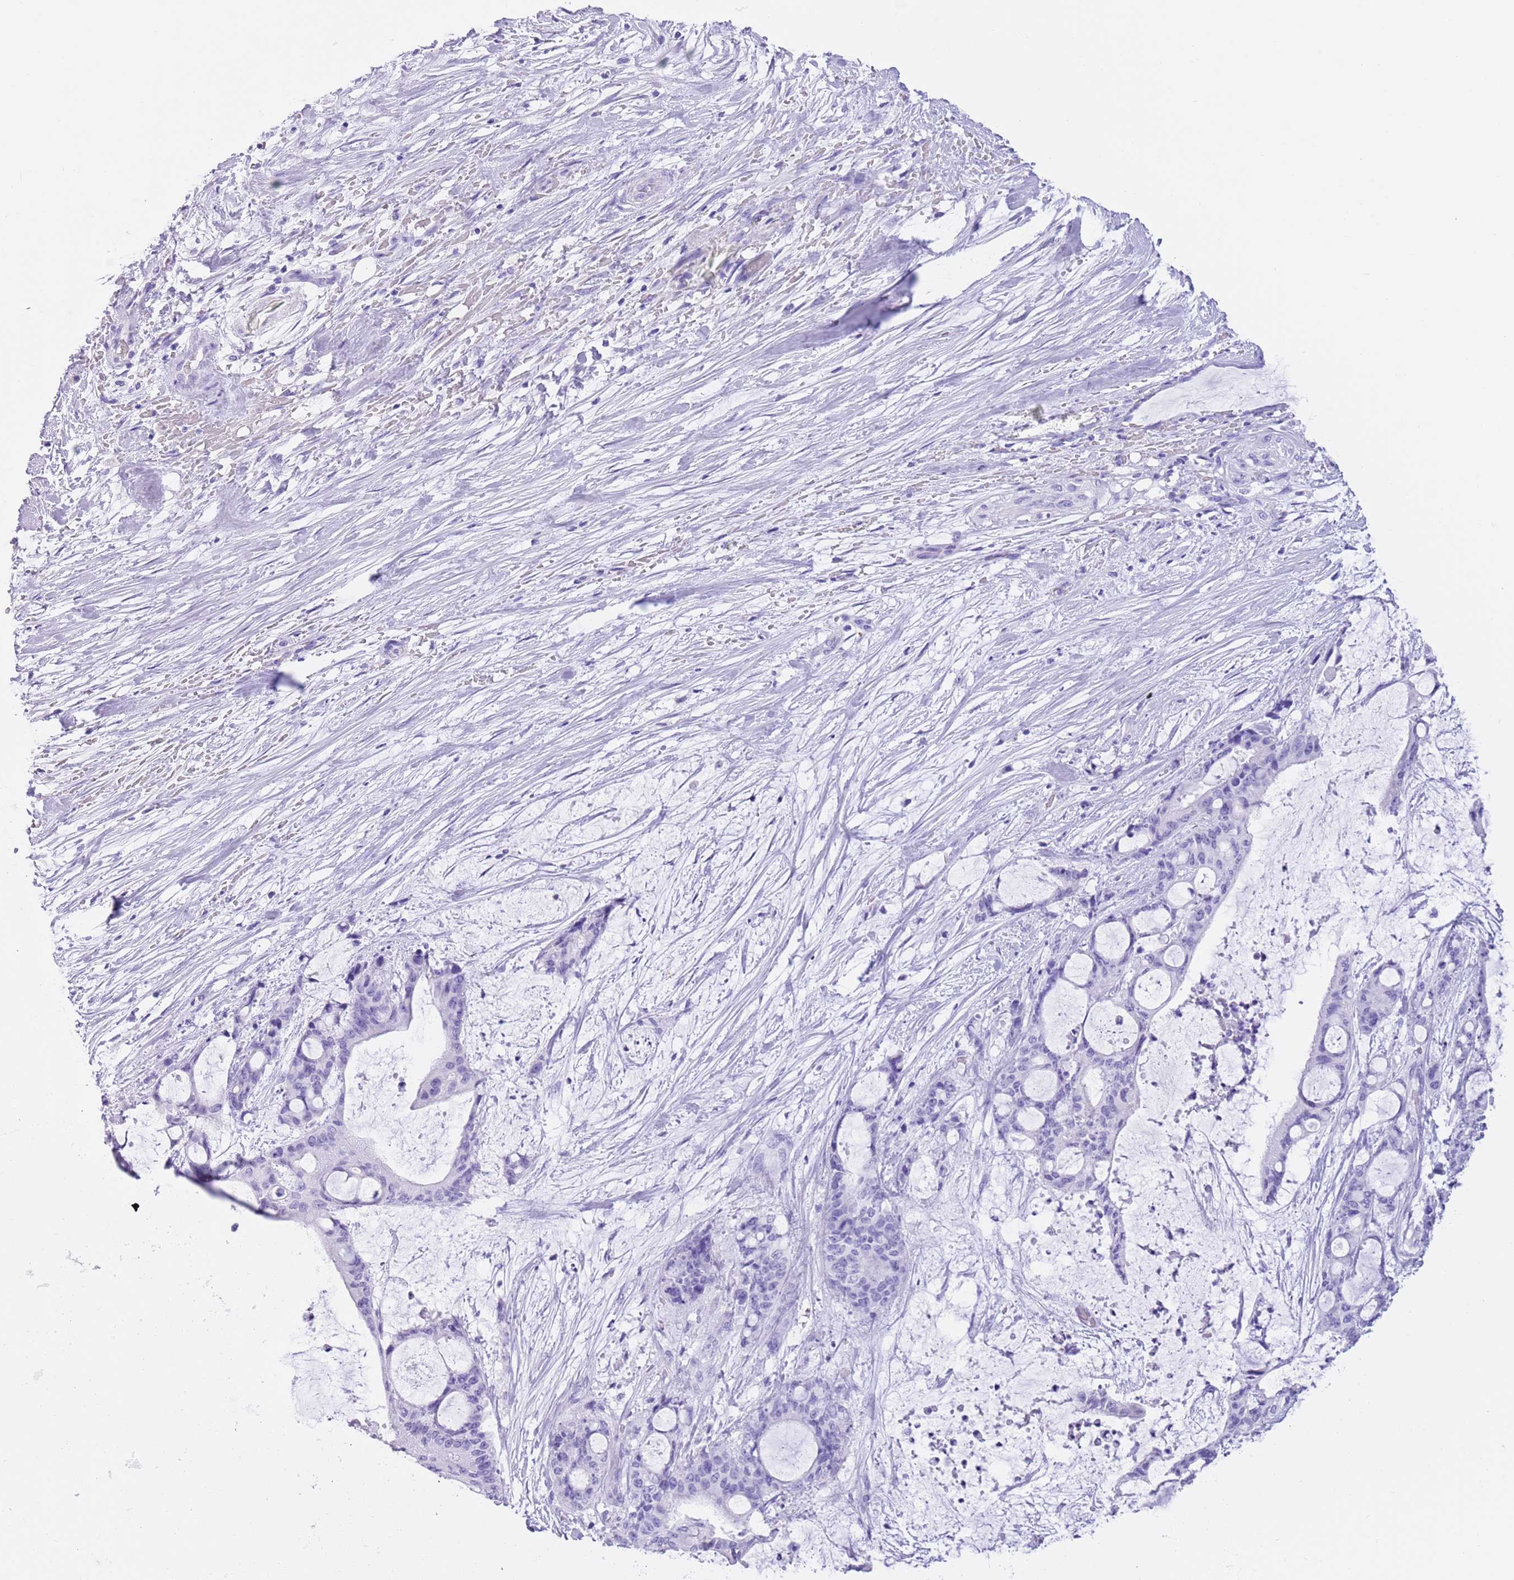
{"staining": {"intensity": "negative", "quantity": "none", "location": "none"}, "tissue": "liver cancer", "cell_type": "Tumor cells", "image_type": "cancer", "snomed": [{"axis": "morphology", "description": "Normal tissue, NOS"}, {"axis": "morphology", "description": "Cholangiocarcinoma"}, {"axis": "topography", "description": "Liver"}, {"axis": "topography", "description": "Peripheral nerve tissue"}], "caption": "Liver cancer stained for a protein using immunohistochemistry (IHC) displays no positivity tumor cells.", "gene": "TMEM185B", "patient": {"sex": "female", "age": 73}}